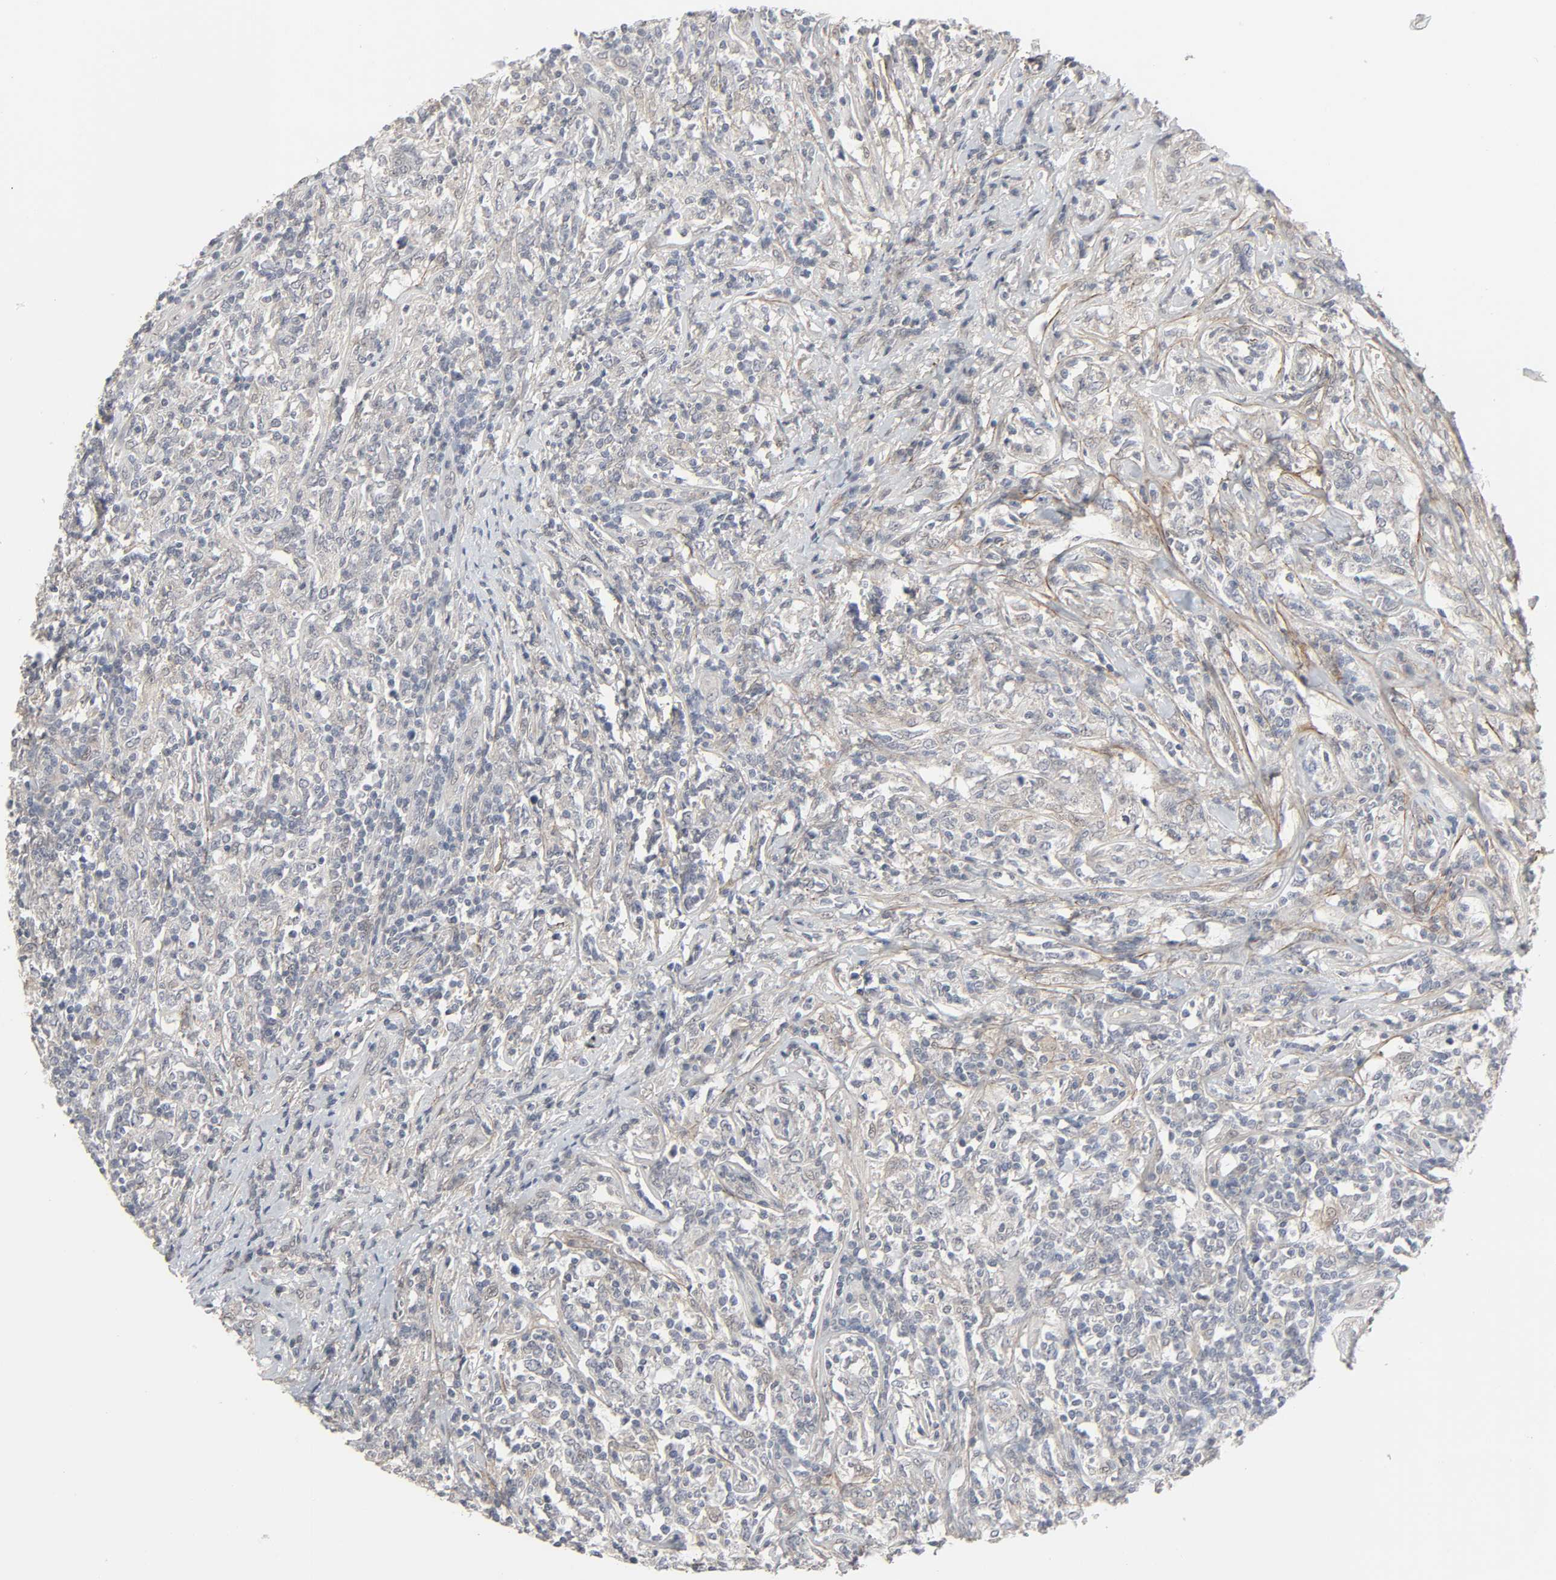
{"staining": {"intensity": "negative", "quantity": "none", "location": "none"}, "tissue": "lymphoma", "cell_type": "Tumor cells", "image_type": "cancer", "snomed": [{"axis": "morphology", "description": "Malignant lymphoma, non-Hodgkin's type, High grade"}, {"axis": "topography", "description": "Lymph node"}], "caption": "A photomicrograph of human high-grade malignant lymphoma, non-Hodgkin's type is negative for staining in tumor cells.", "gene": "ZNF222", "patient": {"sex": "female", "age": 84}}